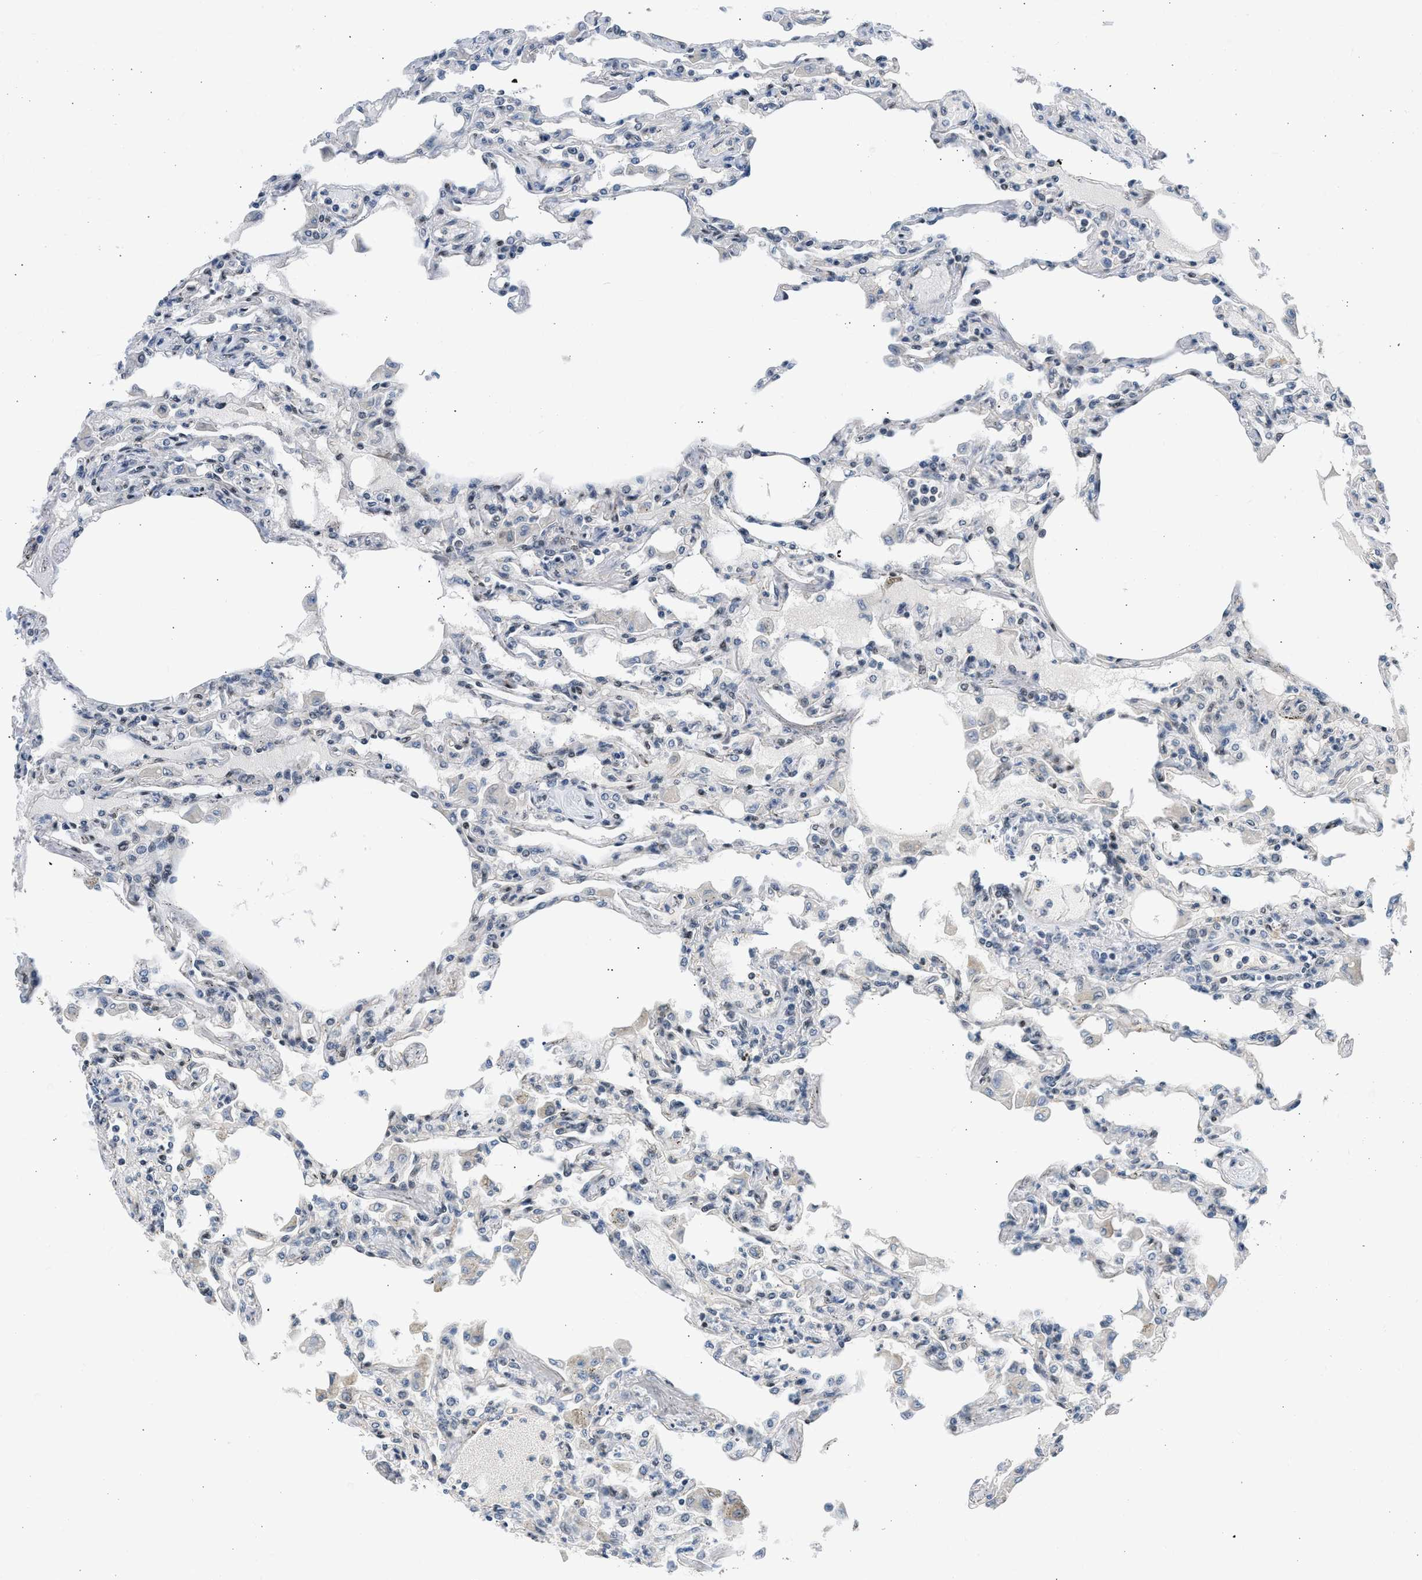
{"staining": {"intensity": "negative", "quantity": "none", "location": "none"}, "tissue": "lung", "cell_type": "Alveolar cells", "image_type": "normal", "snomed": [{"axis": "morphology", "description": "Normal tissue, NOS"}, {"axis": "topography", "description": "Bronchus"}, {"axis": "topography", "description": "Lung"}], "caption": "Micrograph shows no significant protein staining in alveolar cells of normal lung. (DAB (3,3'-diaminobenzidine) immunohistochemistry visualized using brightfield microscopy, high magnification).", "gene": "OLIG3", "patient": {"sex": "female", "age": 49}}